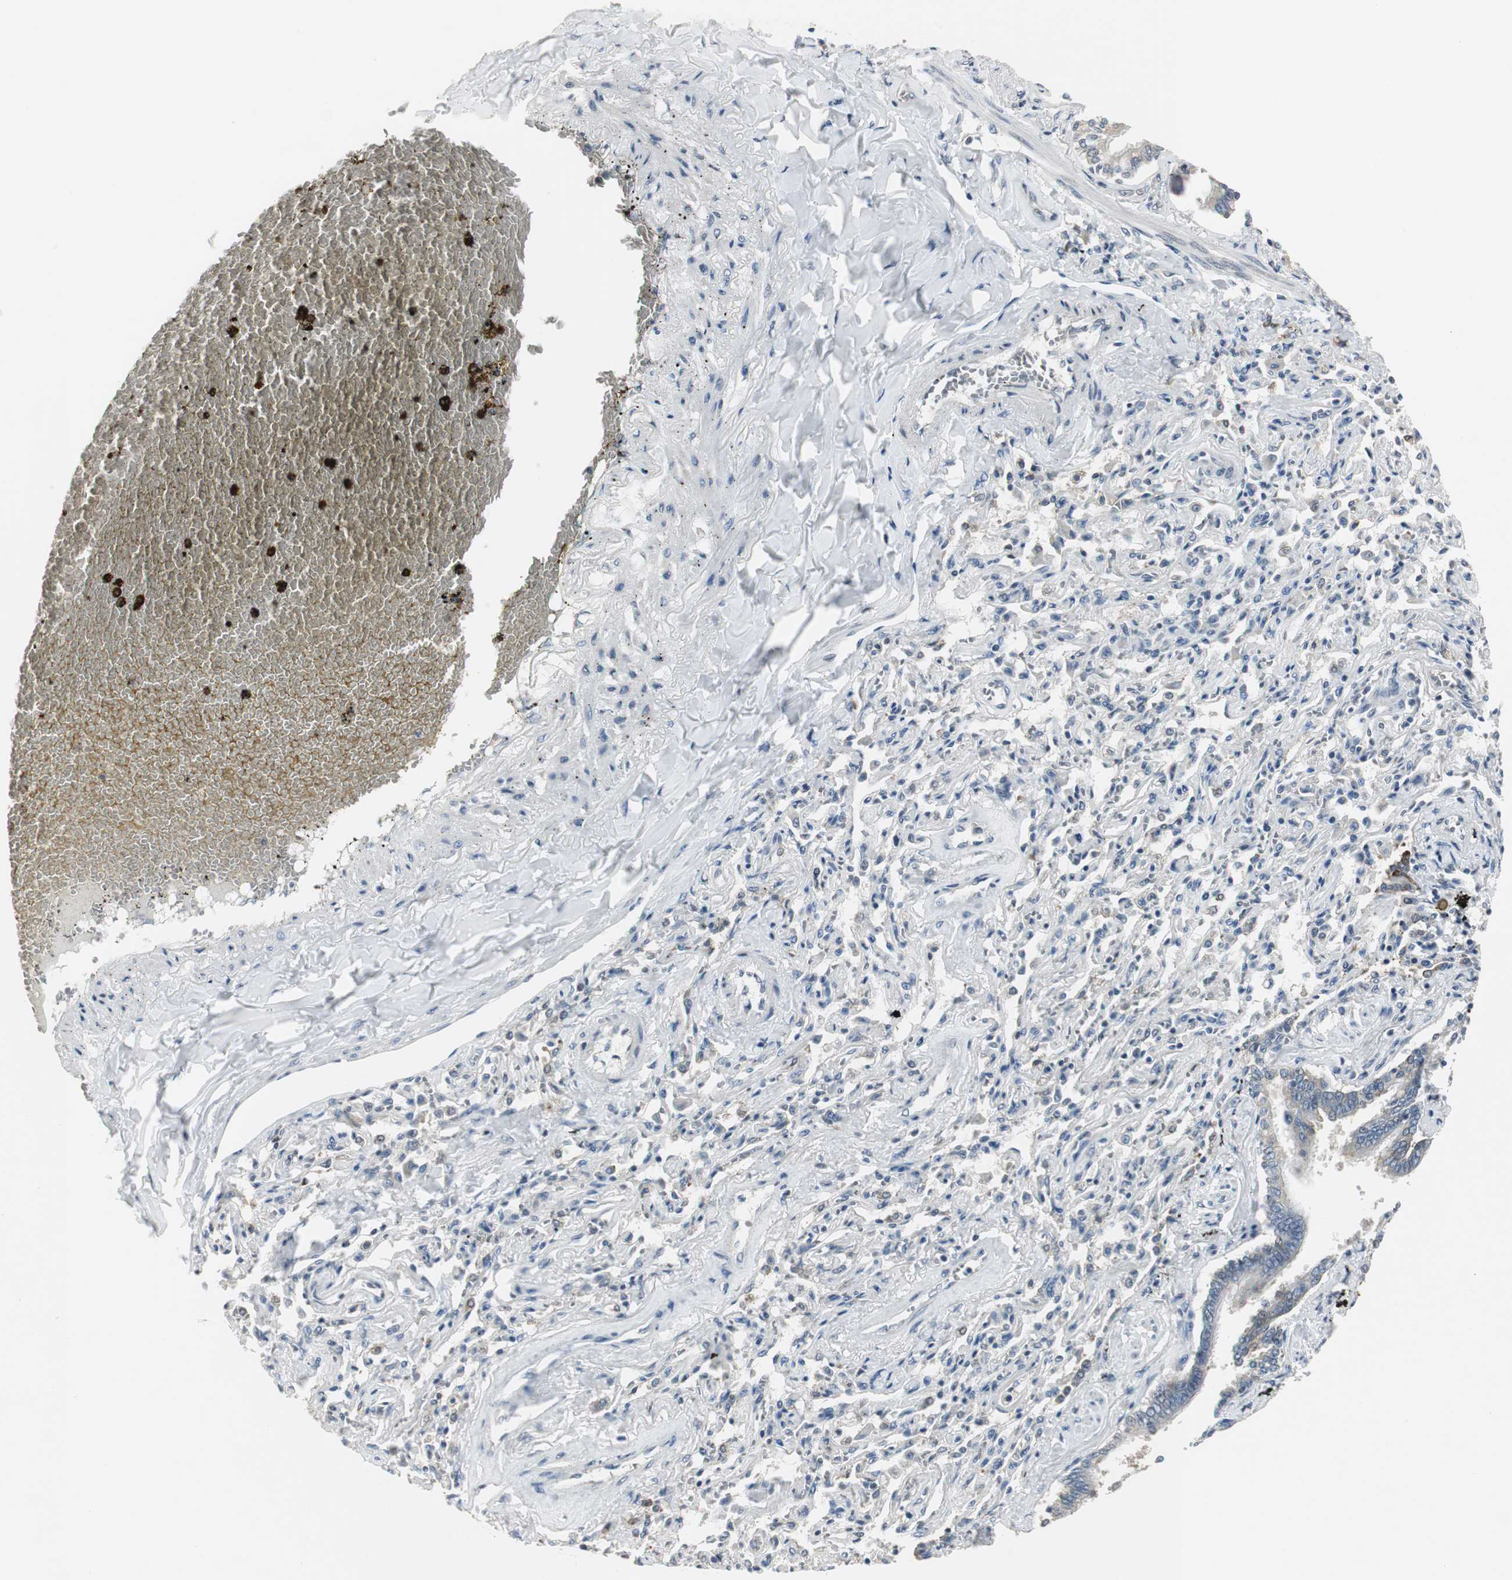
{"staining": {"intensity": "weak", "quantity": ">75%", "location": "cytoplasmic/membranous"}, "tissue": "bronchus", "cell_type": "Respiratory epithelial cells", "image_type": "normal", "snomed": [{"axis": "morphology", "description": "Normal tissue, NOS"}, {"axis": "topography", "description": "Lung"}], "caption": "The histopathology image shows immunohistochemical staining of normal bronchus. There is weak cytoplasmic/membranous expression is appreciated in about >75% of respiratory epithelial cells. (Brightfield microscopy of DAB IHC at high magnification).", "gene": "CCT5", "patient": {"sex": "male", "age": 64}}